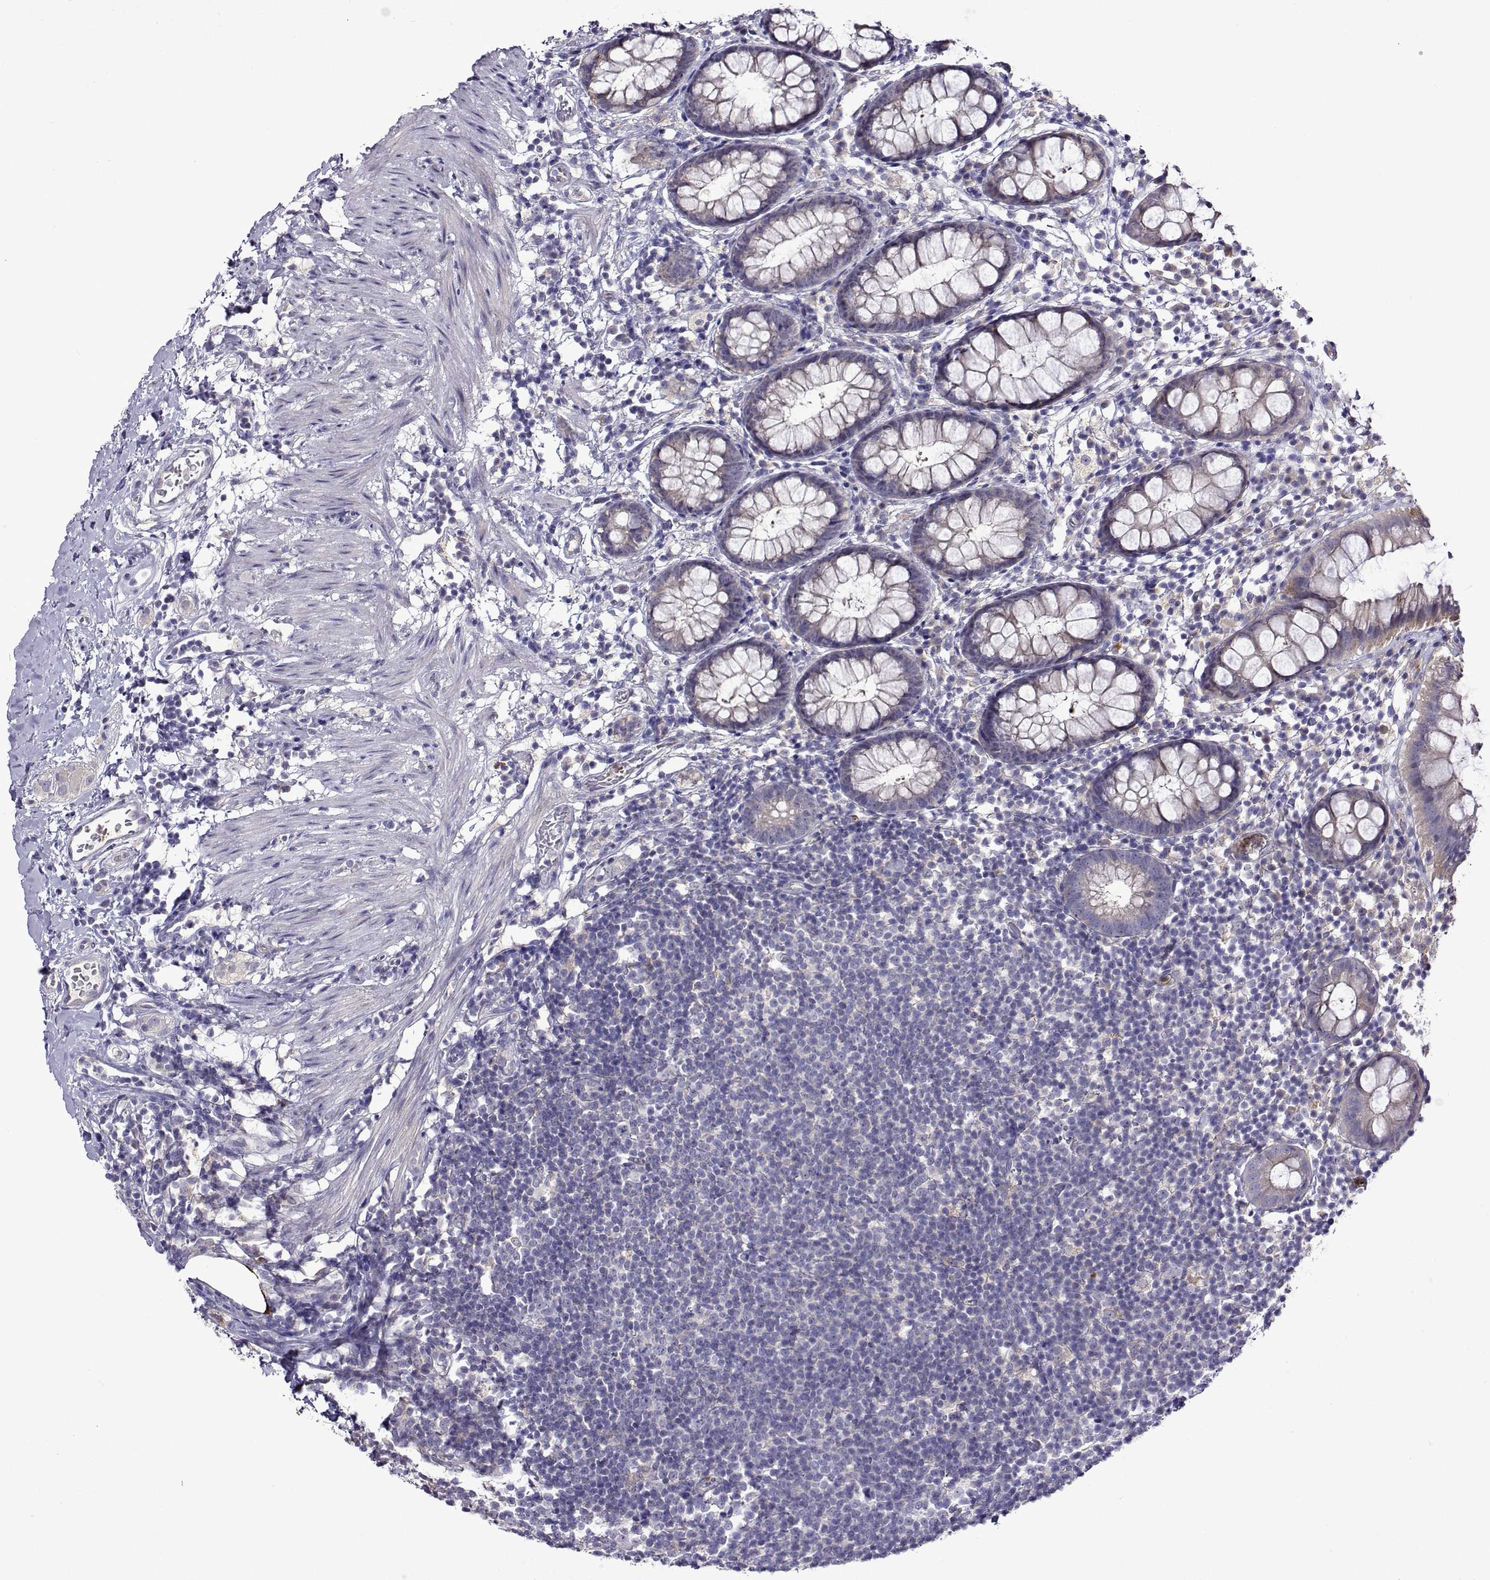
{"staining": {"intensity": "weak", "quantity": "<25%", "location": "cytoplasmic/membranous"}, "tissue": "rectum", "cell_type": "Glandular cells", "image_type": "normal", "snomed": [{"axis": "morphology", "description": "Normal tissue, NOS"}, {"axis": "topography", "description": "Rectum"}], "caption": "This image is of unremarkable rectum stained with immunohistochemistry to label a protein in brown with the nuclei are counter-stained blue. There is no expression in glandular cells. (Immunohistochemistry (ihc), brightfield microscopy, high magnification).", "gene": "SULT2A1", "patient": {"sex": "female", "age": 62}}